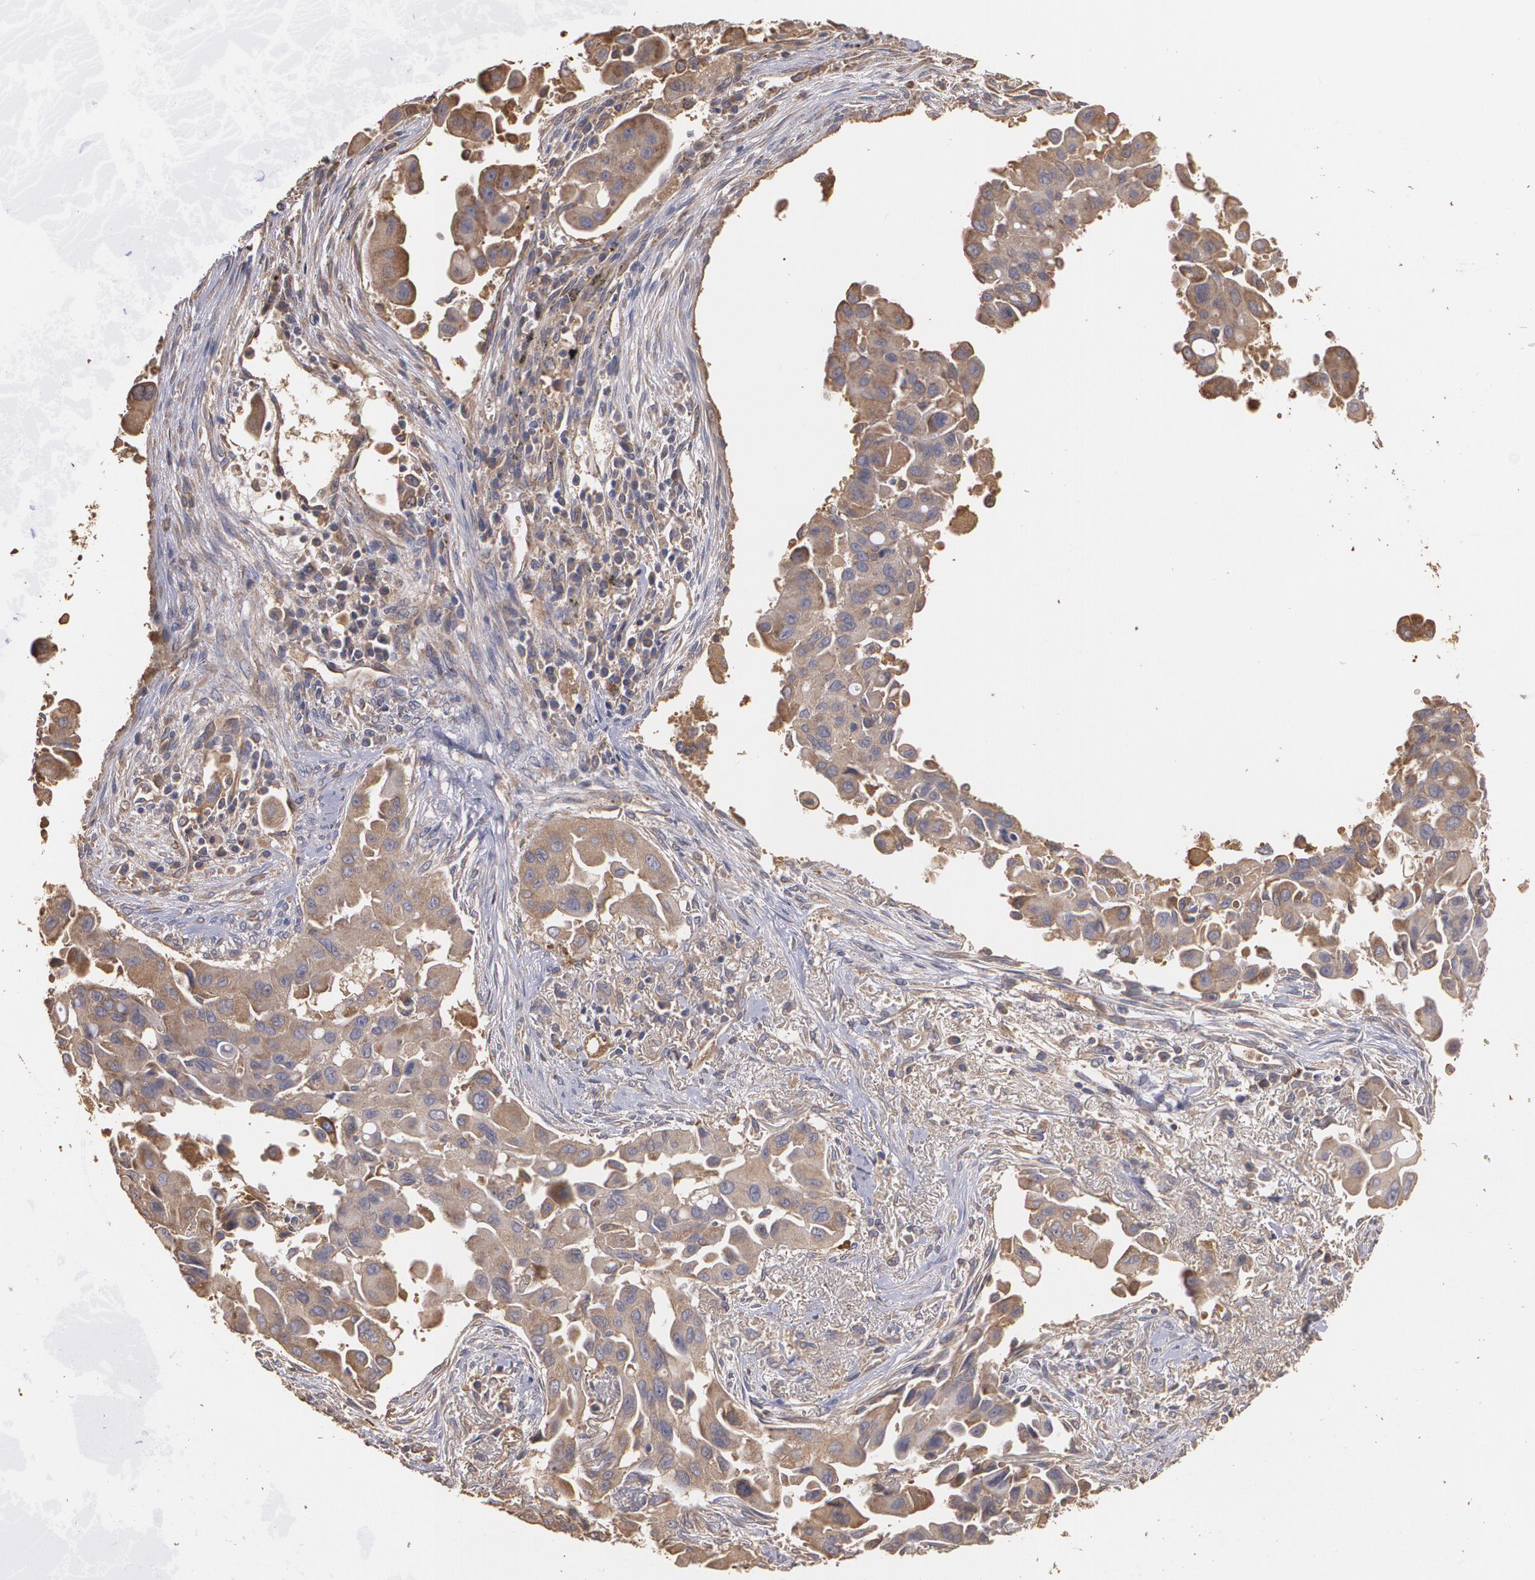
{"staining": {"intensity": "moderate", "quantity": ">75%", "location": "cytoplasmic/membranous"}, "tissue": "lung cancer", "cell_type": "Tumor cells", "image_type": "cancer", "snomed": [{"axis": "morphology", "description": "Adenocarcinoma, NOS"}, {"axis": "topography", "description": "Lung"}], "caption": "High-power microscopy captured an IHC histopathology image of lung cancer (adenocarcinoma), revealing moderate cytoplasmic/membranous expression in about >75% of tumor cells. The staining was performed using DAB (3,3'-diaminobenzidine) to visualize the protein expression in brown, while the nuclei were stained in blue with hematoxylin (Magnification: 20x).", "gene": "PON1", "patient": {"sex": "male", "age": 68}}